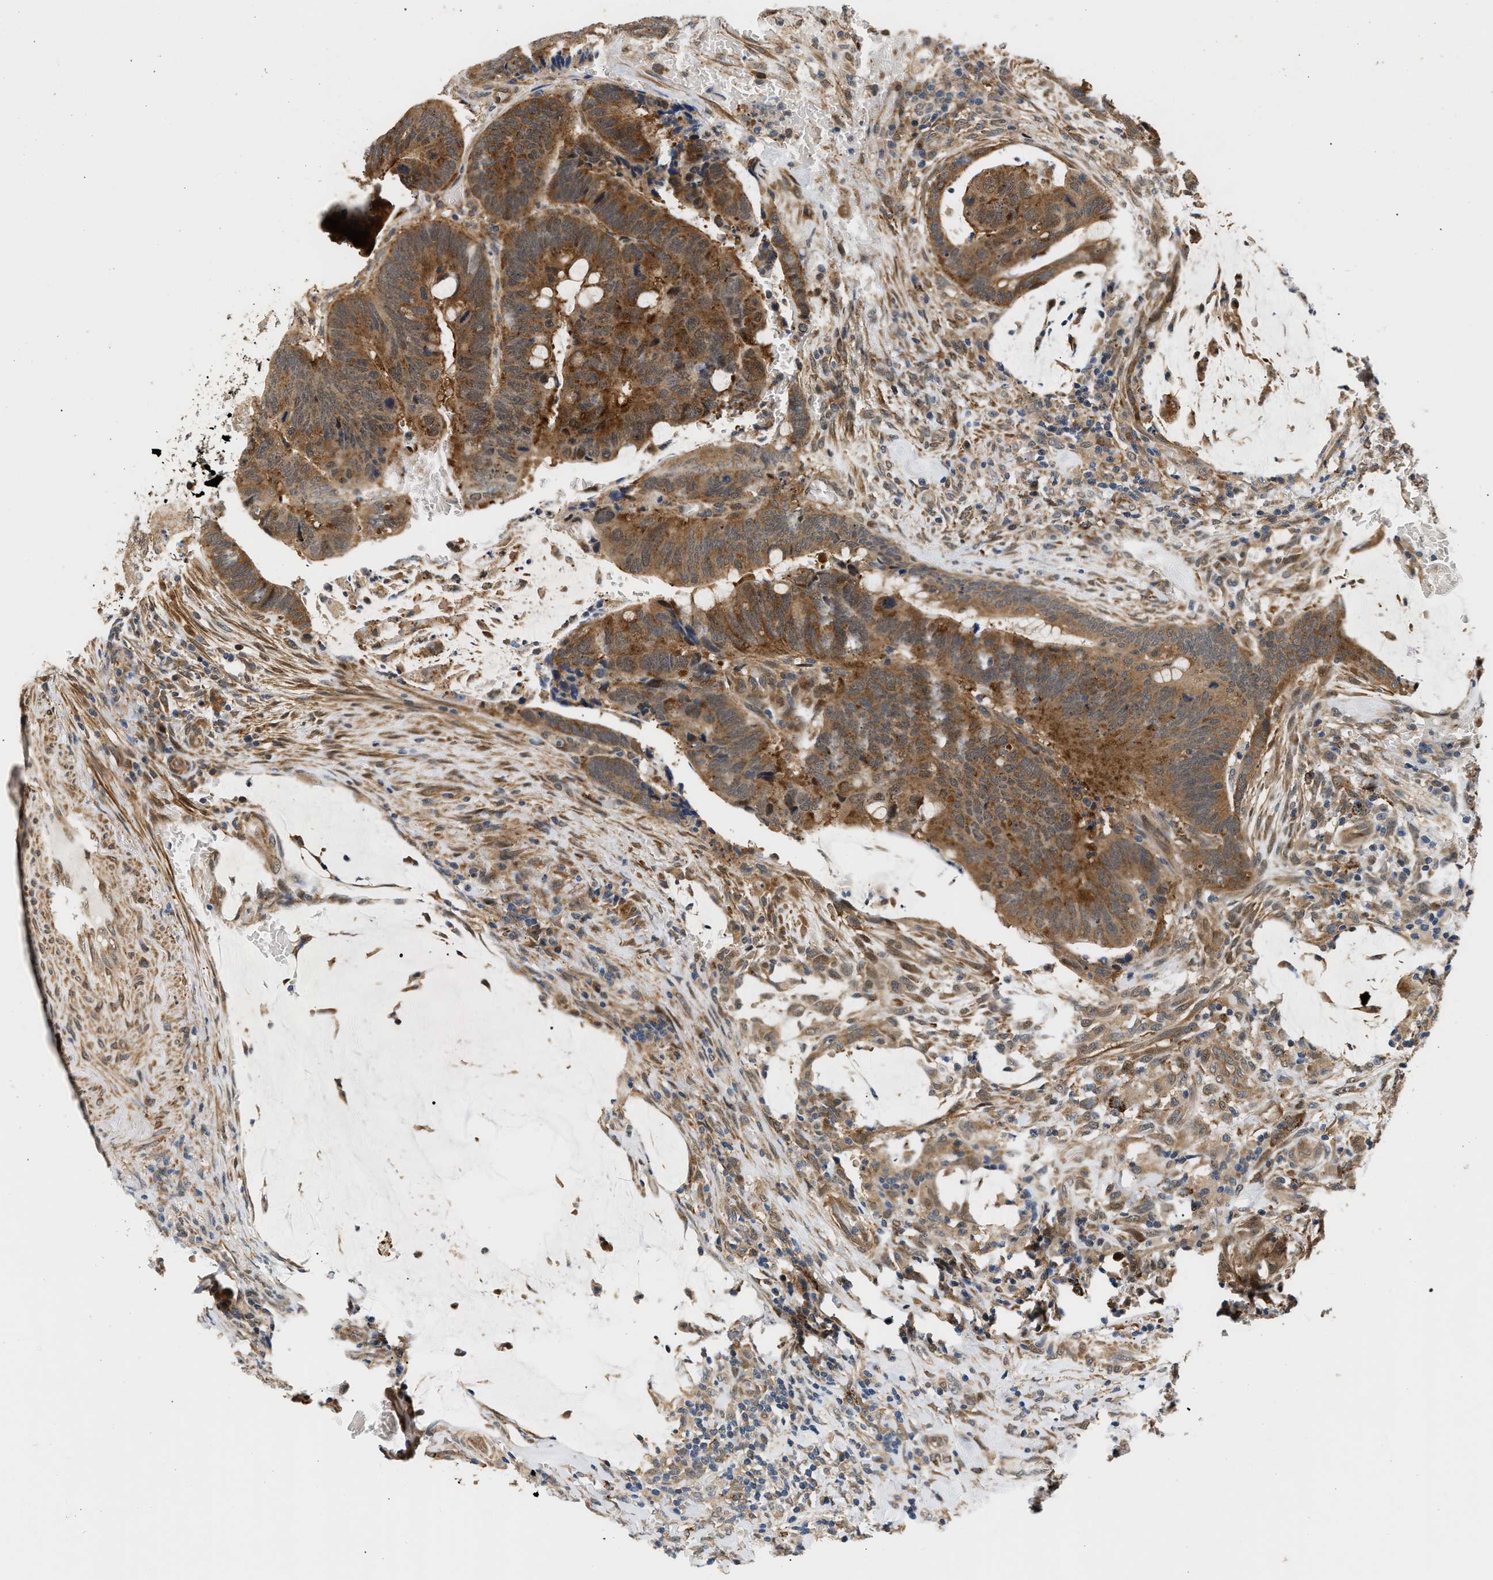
{"staining": {"intensity": "moderate", "quantity": ">75%", "location": "cytoplasmic/membranous"}, "tissue": "colorectal cancer", "cell_type": "Tumor cells", "image_type": "cancer", "snomed": [{"axis": "morphology", "description": "Normal tissue, NOS"}, {"axis": "morphology", "description": "Adenocarcinoma, NOS"}, {"axis": "topography", "description": "Rectum"}, {"axis": "topography", "description": "Peripheral nerve tissue"}], "caption": "Moderate cytoplasmic/membranous protein positivity is present in approximately >75% of tumor cells in colorectal cancer. (DAB (3,3'-diaminobenzidine) IHC with brightfield microscopy, high magnification).", "gene": "LARP6", "patient": {"sex": "male", "age": 92}}